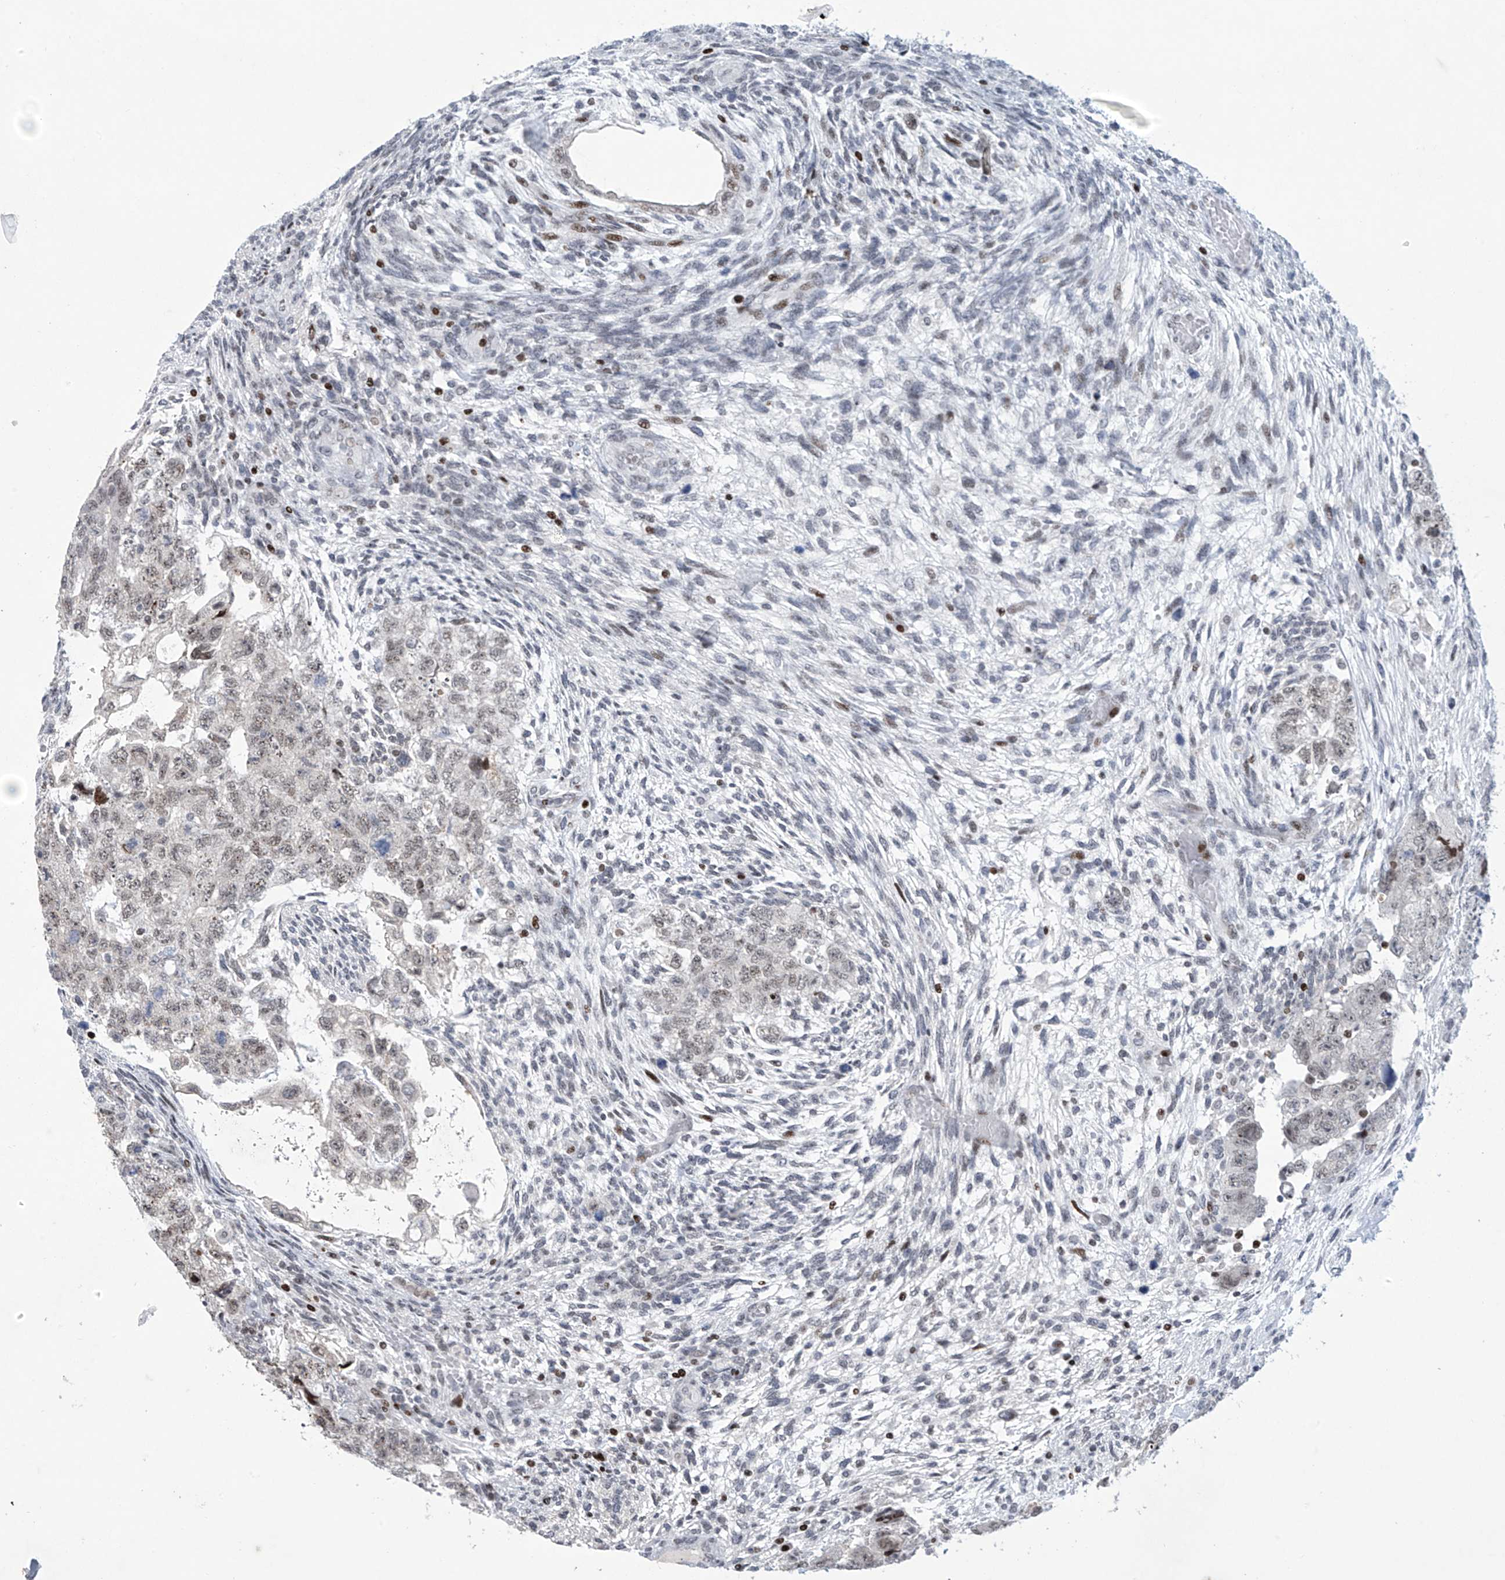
{"staining": {"intensity": "weak", "quantity": "25%-75%", "location": "nuclear"}, "tissue": "testis cancer", "cell_type": "Tumor cells", "image_type": "cancer", "snomed": [{"axis": "morphology", "description": "Carcinoma, Embryonal, NOS"}, {"axis": "topography", "description": "Testis"}], "caption": "Embryonal carcinoma (testis) tissue shows weak nuclear staining in about 25%-75% of tumor cells, visualized by immunohistochemistry.", "gene": "RFX7", "patient": {"sex": "male", "age": 36}}